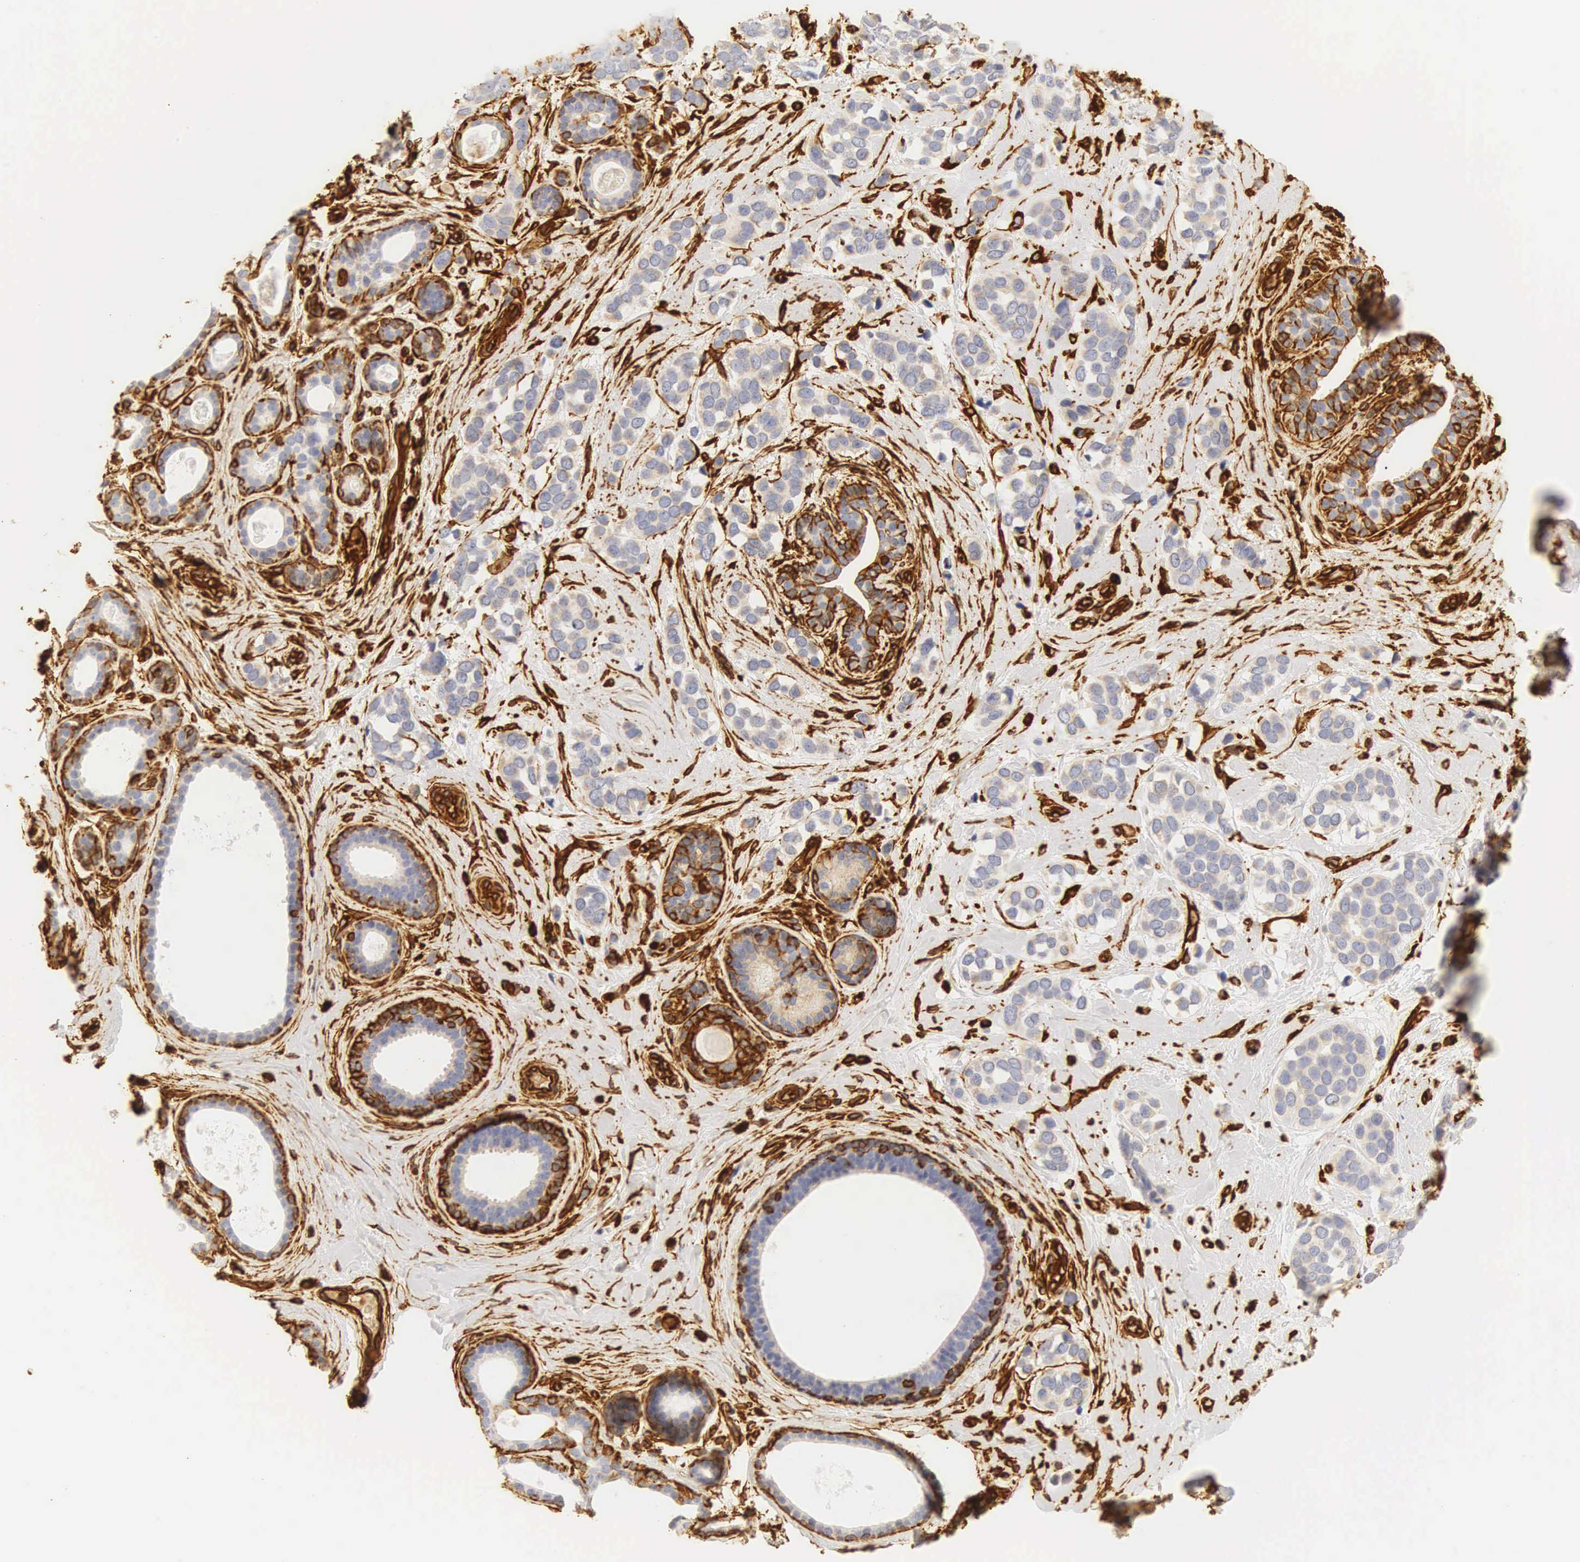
{"staining": {"intensity": "negative", "quantity": "none", "location": "none"}, "tissue": "breast cancer", "cell_type": "Tumor cells", "image_type": "cancer", "snomed": [{"axis": "morphology", "description": "Duct carcinoma"}, {"axis": "topography", "description": "Breast"}], "caption": "Tumor cells are negative for brown protein staining in breast intraductal carcinoma.", "gene": "VIM", "patient": {"sex": "female", "age": 72}}